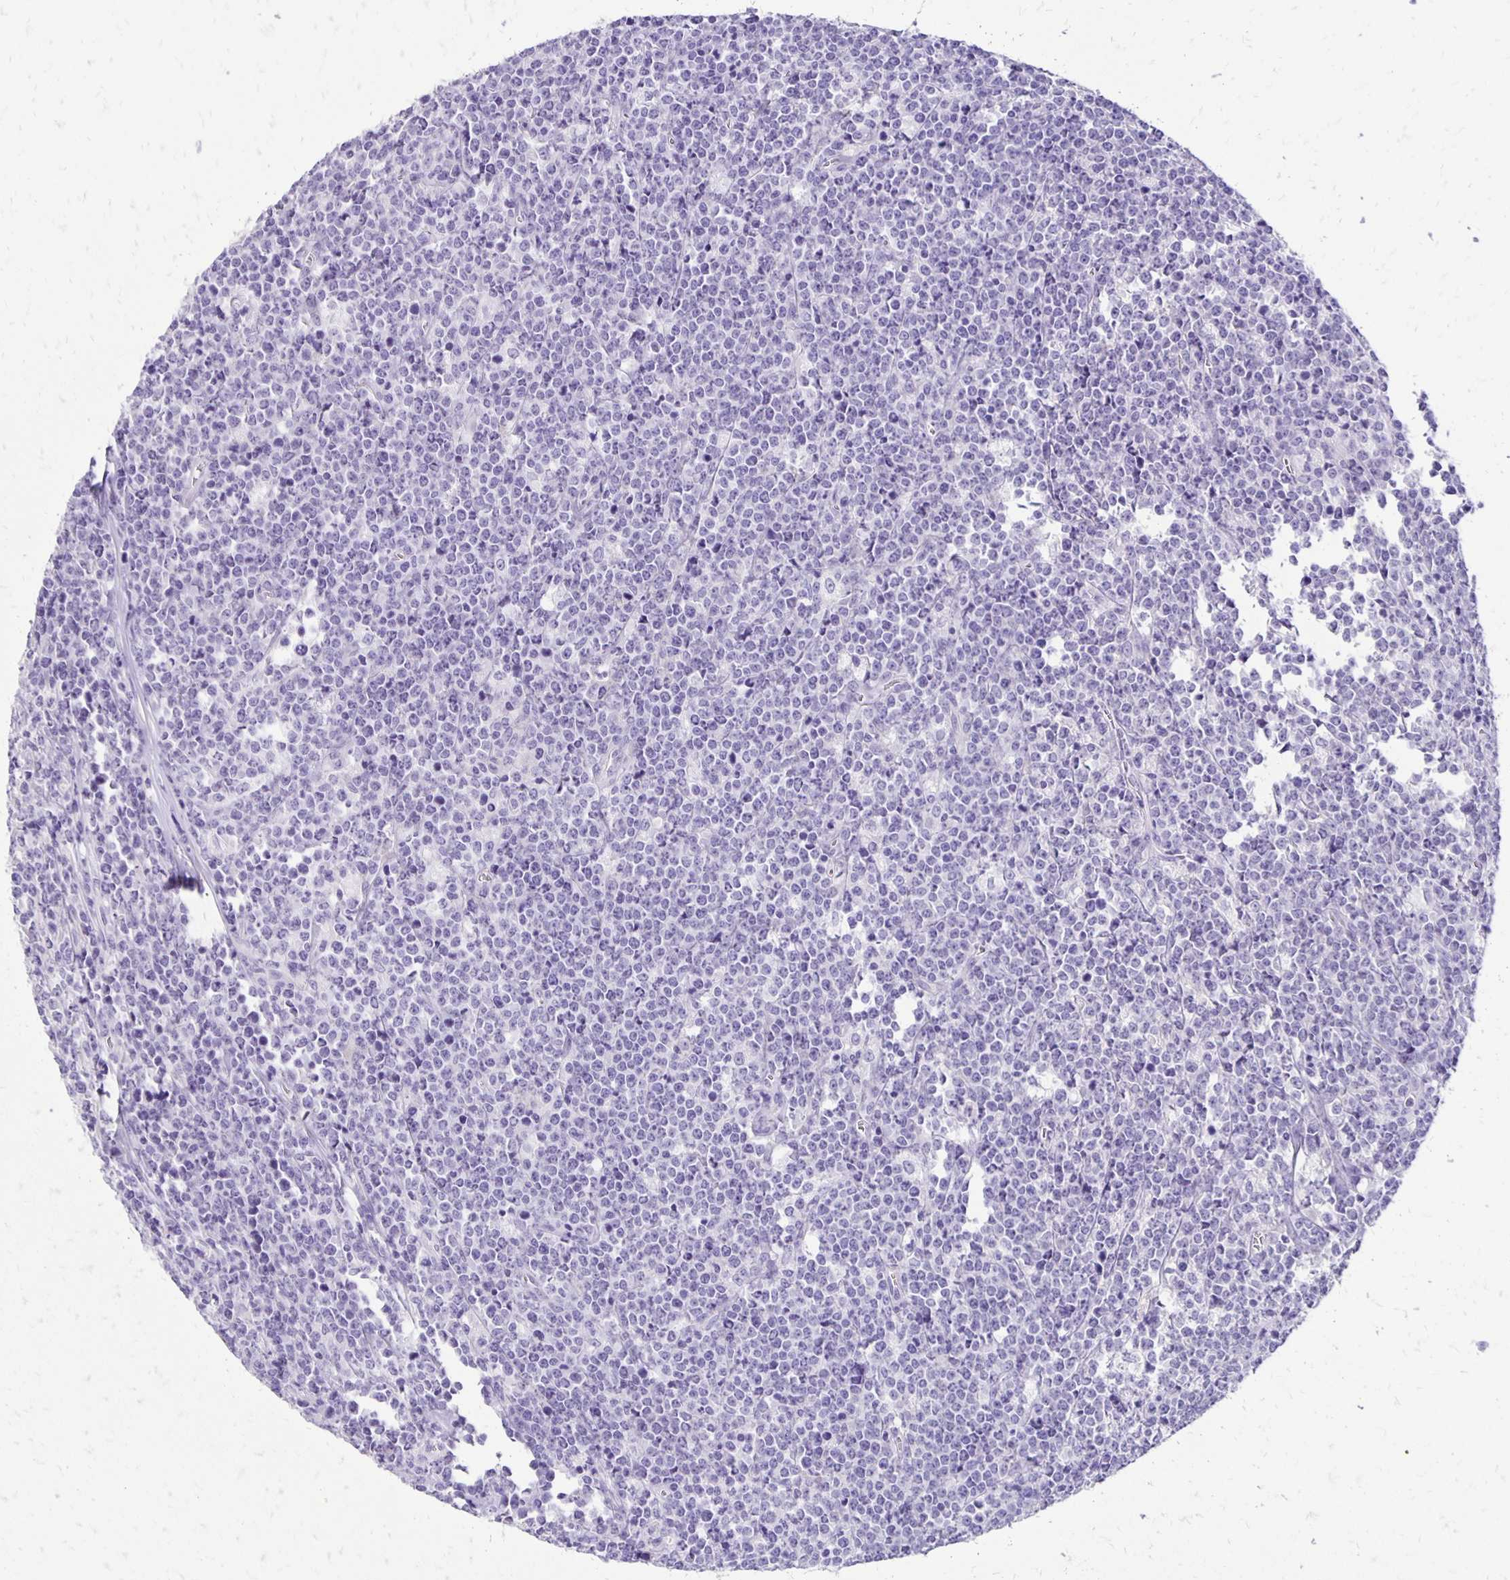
{"staining": {"intensity": "negative", "quantity": "none", "location": "none"}, "tissue": "lymphoma", "cell_type": "Tumor cells", "image_type": "cancer", "snomed": [{"axis": "morphology", "description": "Malignant lymphoma, non-Hodgkin's type, High grade"}, {"axis": "topography", "description": "Small intestine"}], "caption": "Tumor cells are negative for brown protein staining in lymphoma.", "gene": "ANKRD45", "patient": {"sex": "female", "age": 56}}